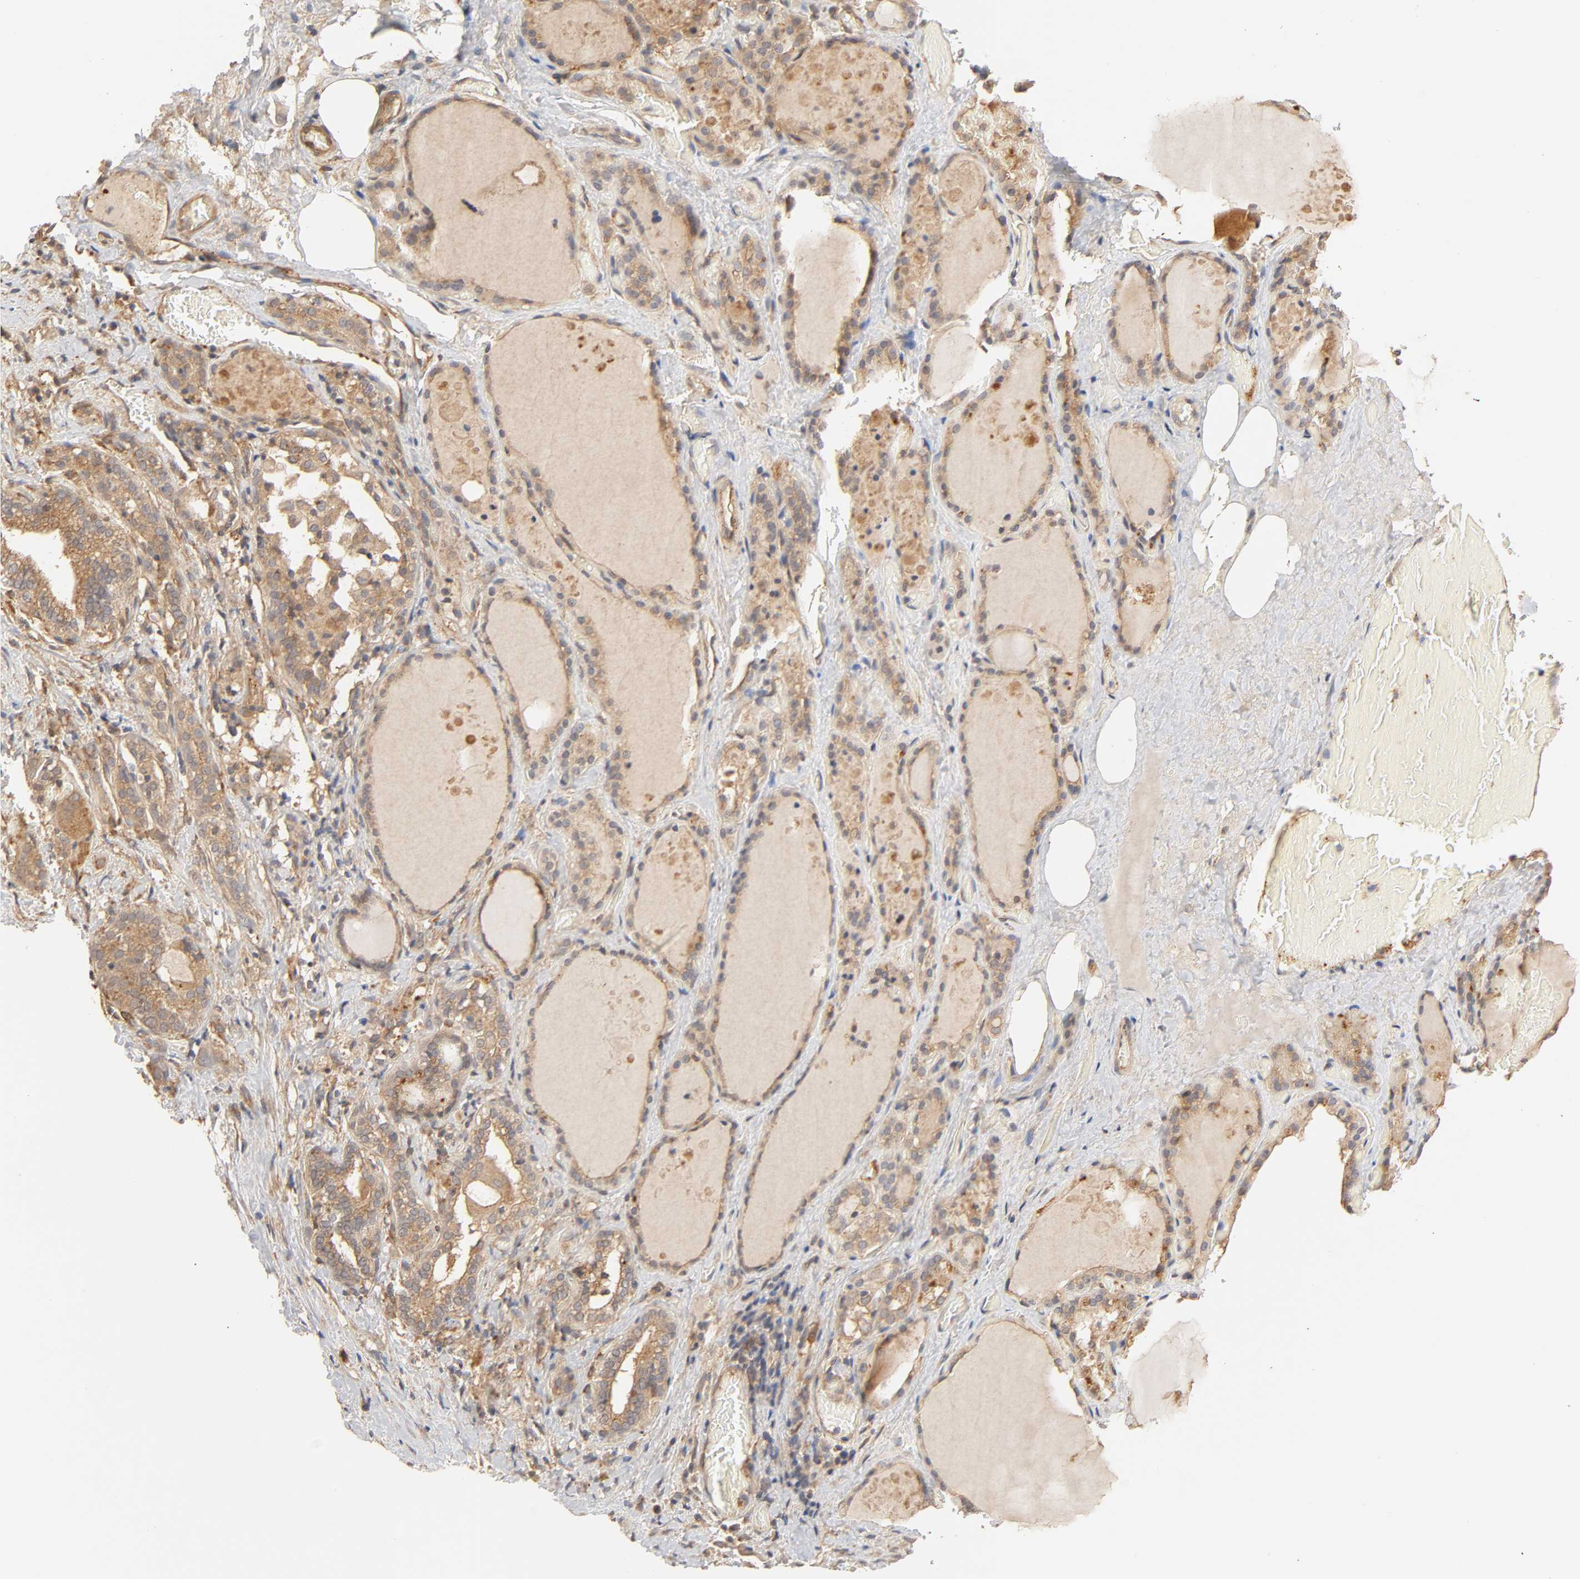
{"staining": {"intensity": "moderate", "quantity": ">75%", "location": "cytoplasmic/membranous"}, "tissue": "thyroid gland", "cell_type": "Glandular cells", "image_type": "normal", "snomed": [{"axis": "morphology", "description": "Normal tissue, NOS"}, {"axis": "topography", "description": "Thyroid gland"}], "caption": "Thyroid gland stained with a brown dye reveals moderate cytoplasmic/membranous positive staining in approximately >75% of glandular cells.", "gene": "EPS8", "patient": {"sex": "male", "age": 61}}